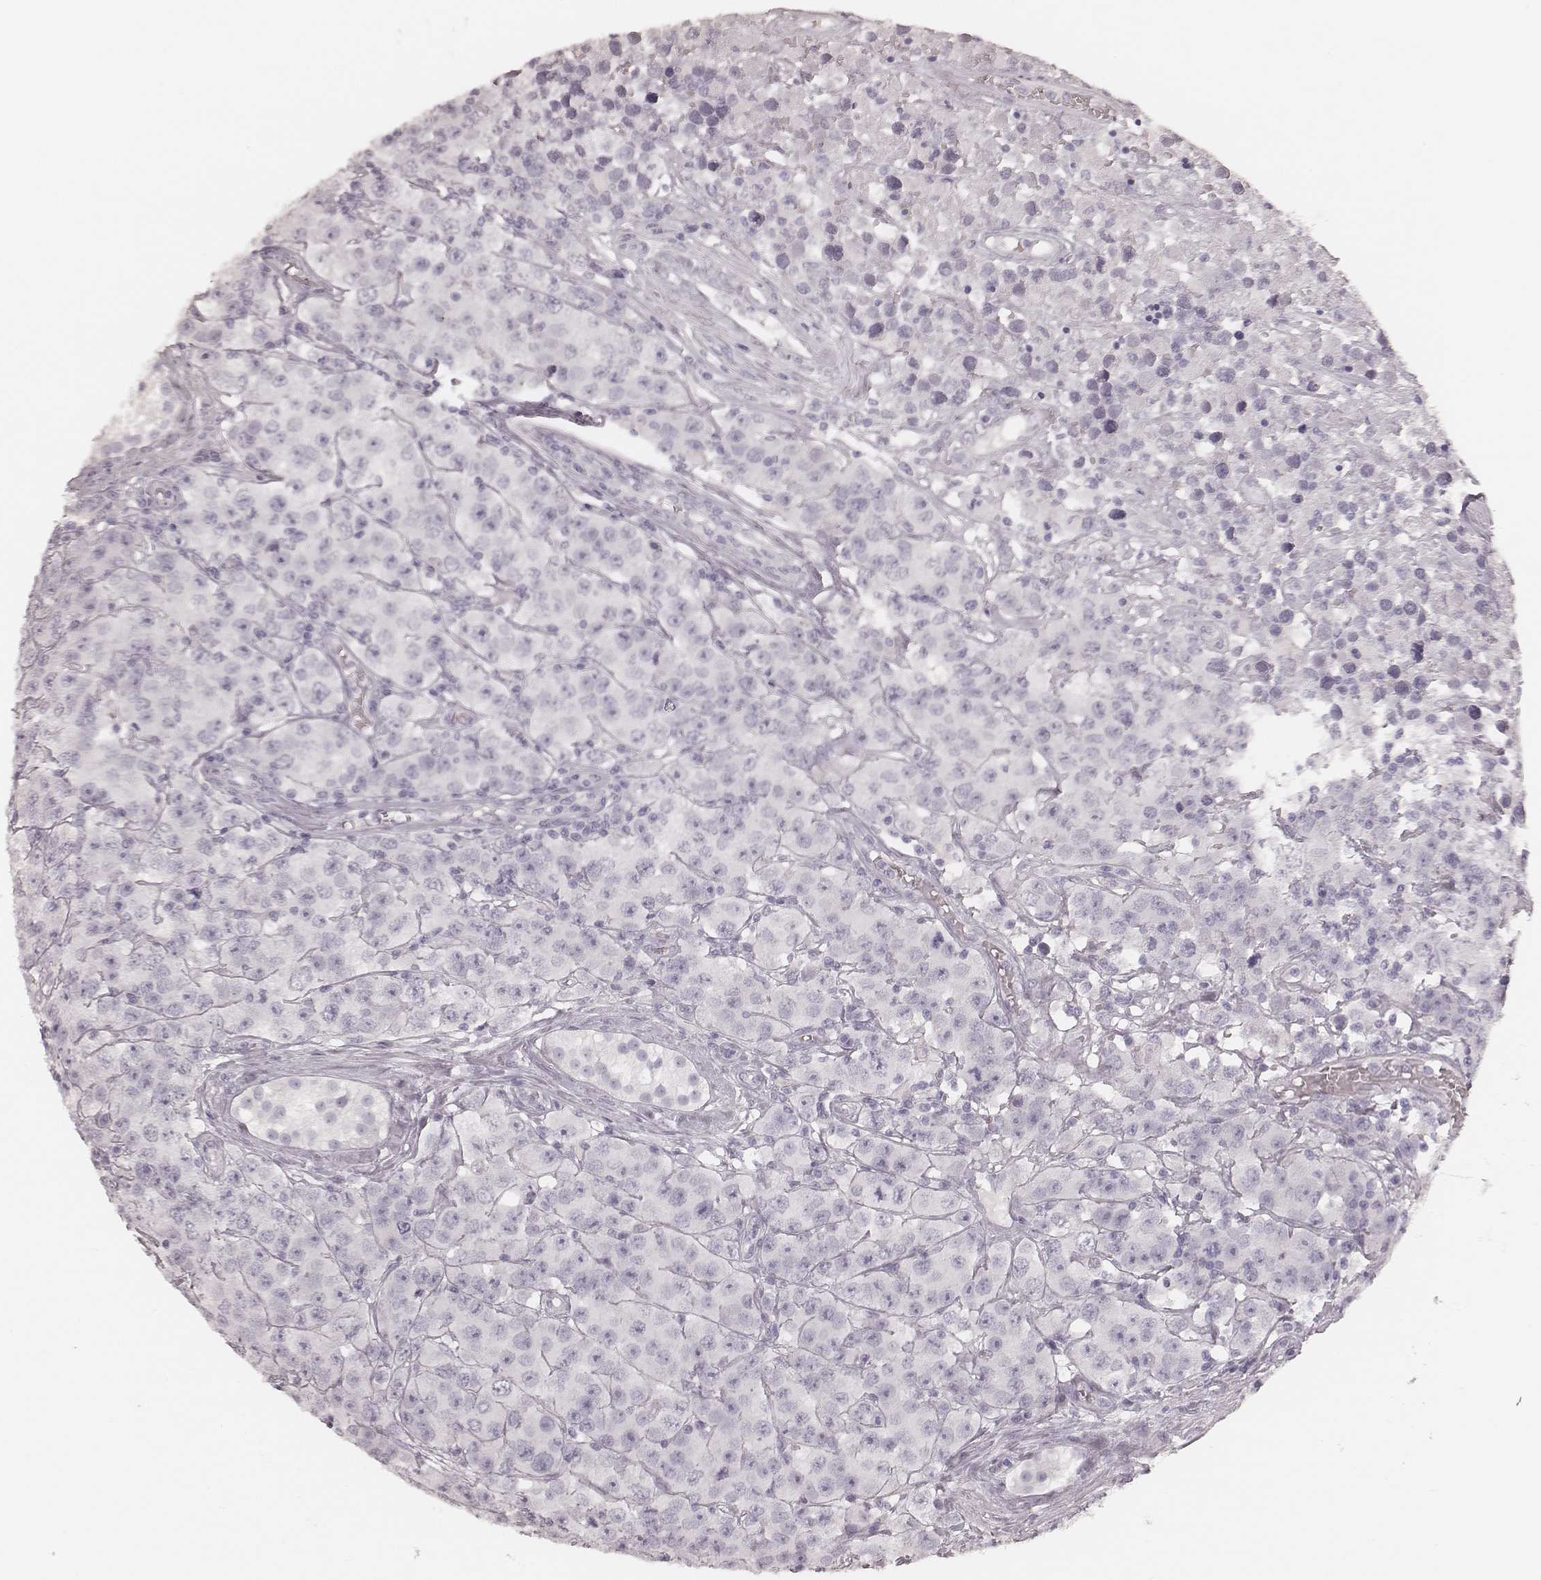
{"staining": {"intensity": "negative", "quantity": "none", "location": "none"}, "tissue": "testis cancer", "cell_type": "Tumor cells", "image_type": "cancer", "snomed": [{"axis": "morphology", "description": "Seminoma, NOS"}, {"axis": "topography", "description": "Testis"}], "caption": "An image of human testis cancer is negative for staining in tumor cells.", "gene": "KRT26", "patient": {"sex": "male", "age": 52}}